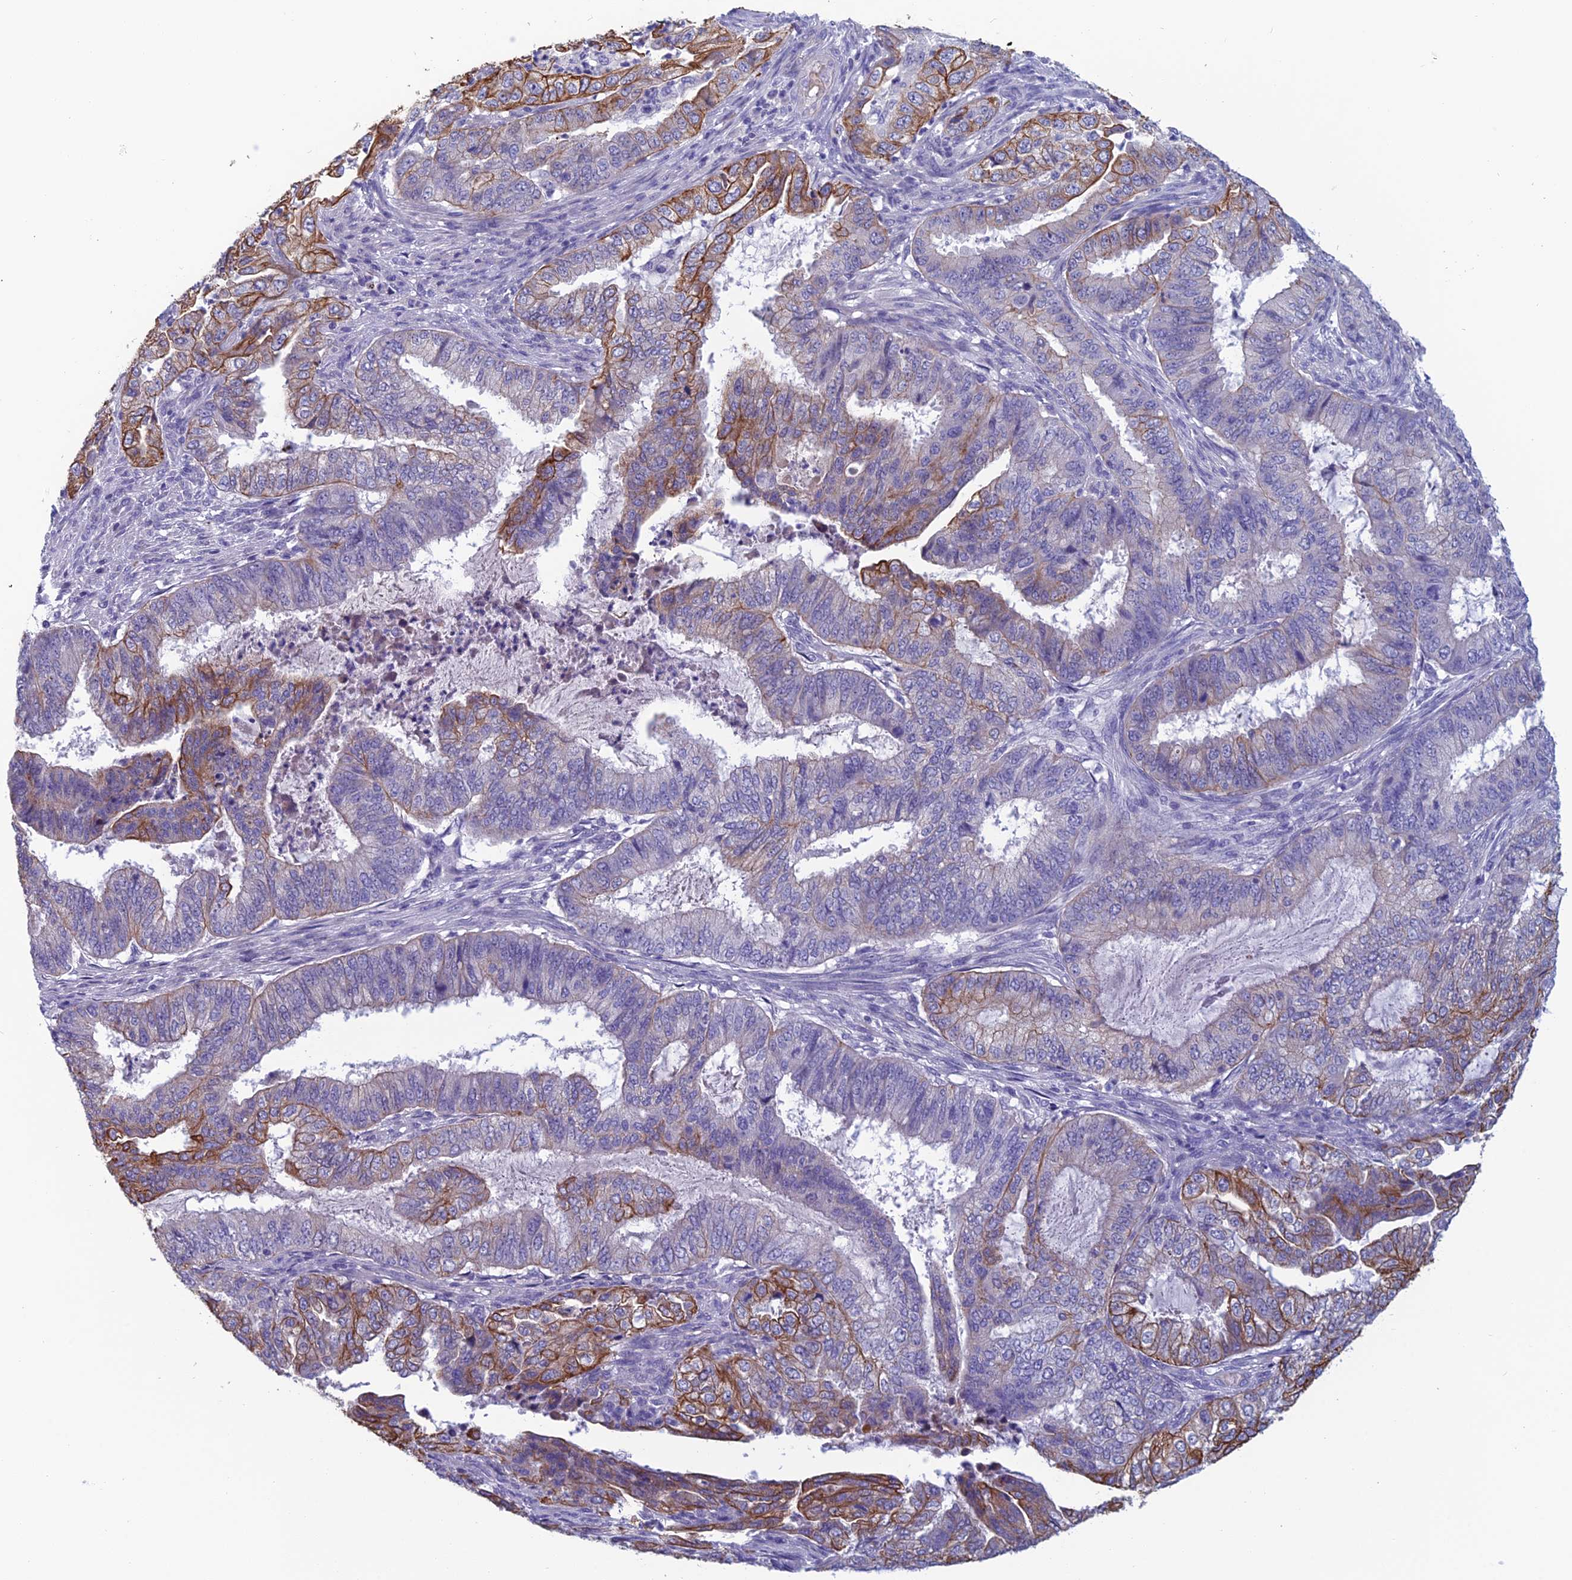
{"staining": {"intensity": "strong", "quantity": "<25%", "location": "cytoplasmic/membranous"}, "tissue": "endometrial cancer", "cell_type": "Tumor cells", "image_type": "cancer", "snomed": [{"axis": "morphology", "description": "Adenocarcinoma, NOS"}, {"axis": "topography", "description": "Endometrium"}], "caption": "Tumor cells demonstrate medium levels of strong cytoplasmic/membranous staining in about <25% of cells in human endometrial cancer. (Stains: DAB (3,3'-diaminobenzidine) in brown, nuclei in blue, Microscopy: brightfield microscopy at high magnification).", "gene": "RBM41", "patient": {"sex": "female", "age": 51}}